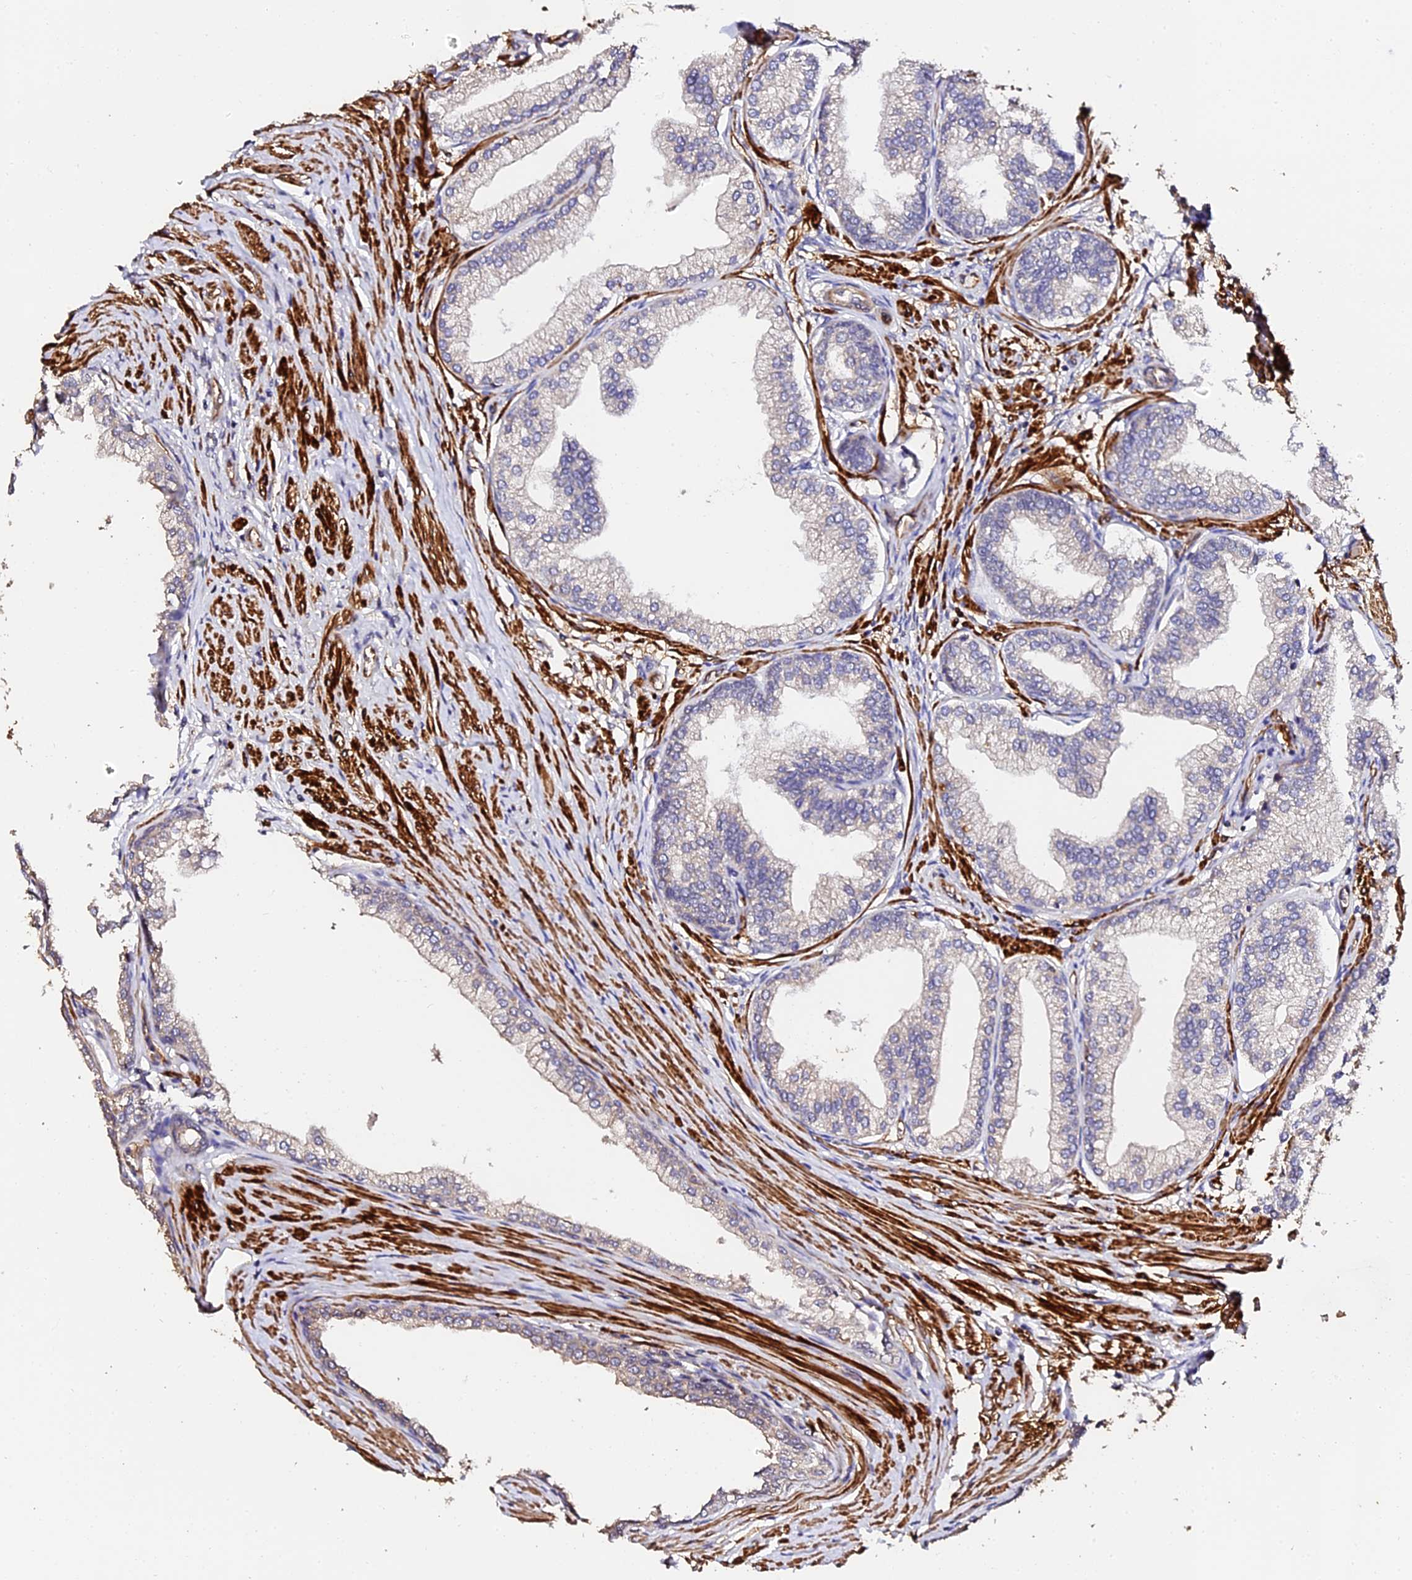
{"staining": {"intensity": "moderate", "quantity": "25%-75%", "location": "cytoplasmic/membranous"}, "tissue": "prostate", "cell_type": "Glandular cells", "image_type": "normal", "snomed": [{"axis": "morphology", "description": "Normal tissue, NOS"}, {"axis": "morphology", "description": "Urothelial carcinoma, Low grade"}, {"axis": "topography", "description": "Urinary bladder"}, {"axis": "topography", "description": "Prostate"}], "caption": "The image shows immunohistochemical staining of benign prostate. There is moderate cytoplasmic/membranous staining is appreciated in approximately 25%-75% of glandular cells.", "gene": "TDO2", "patient": {"sex": "male", "age": 60}}